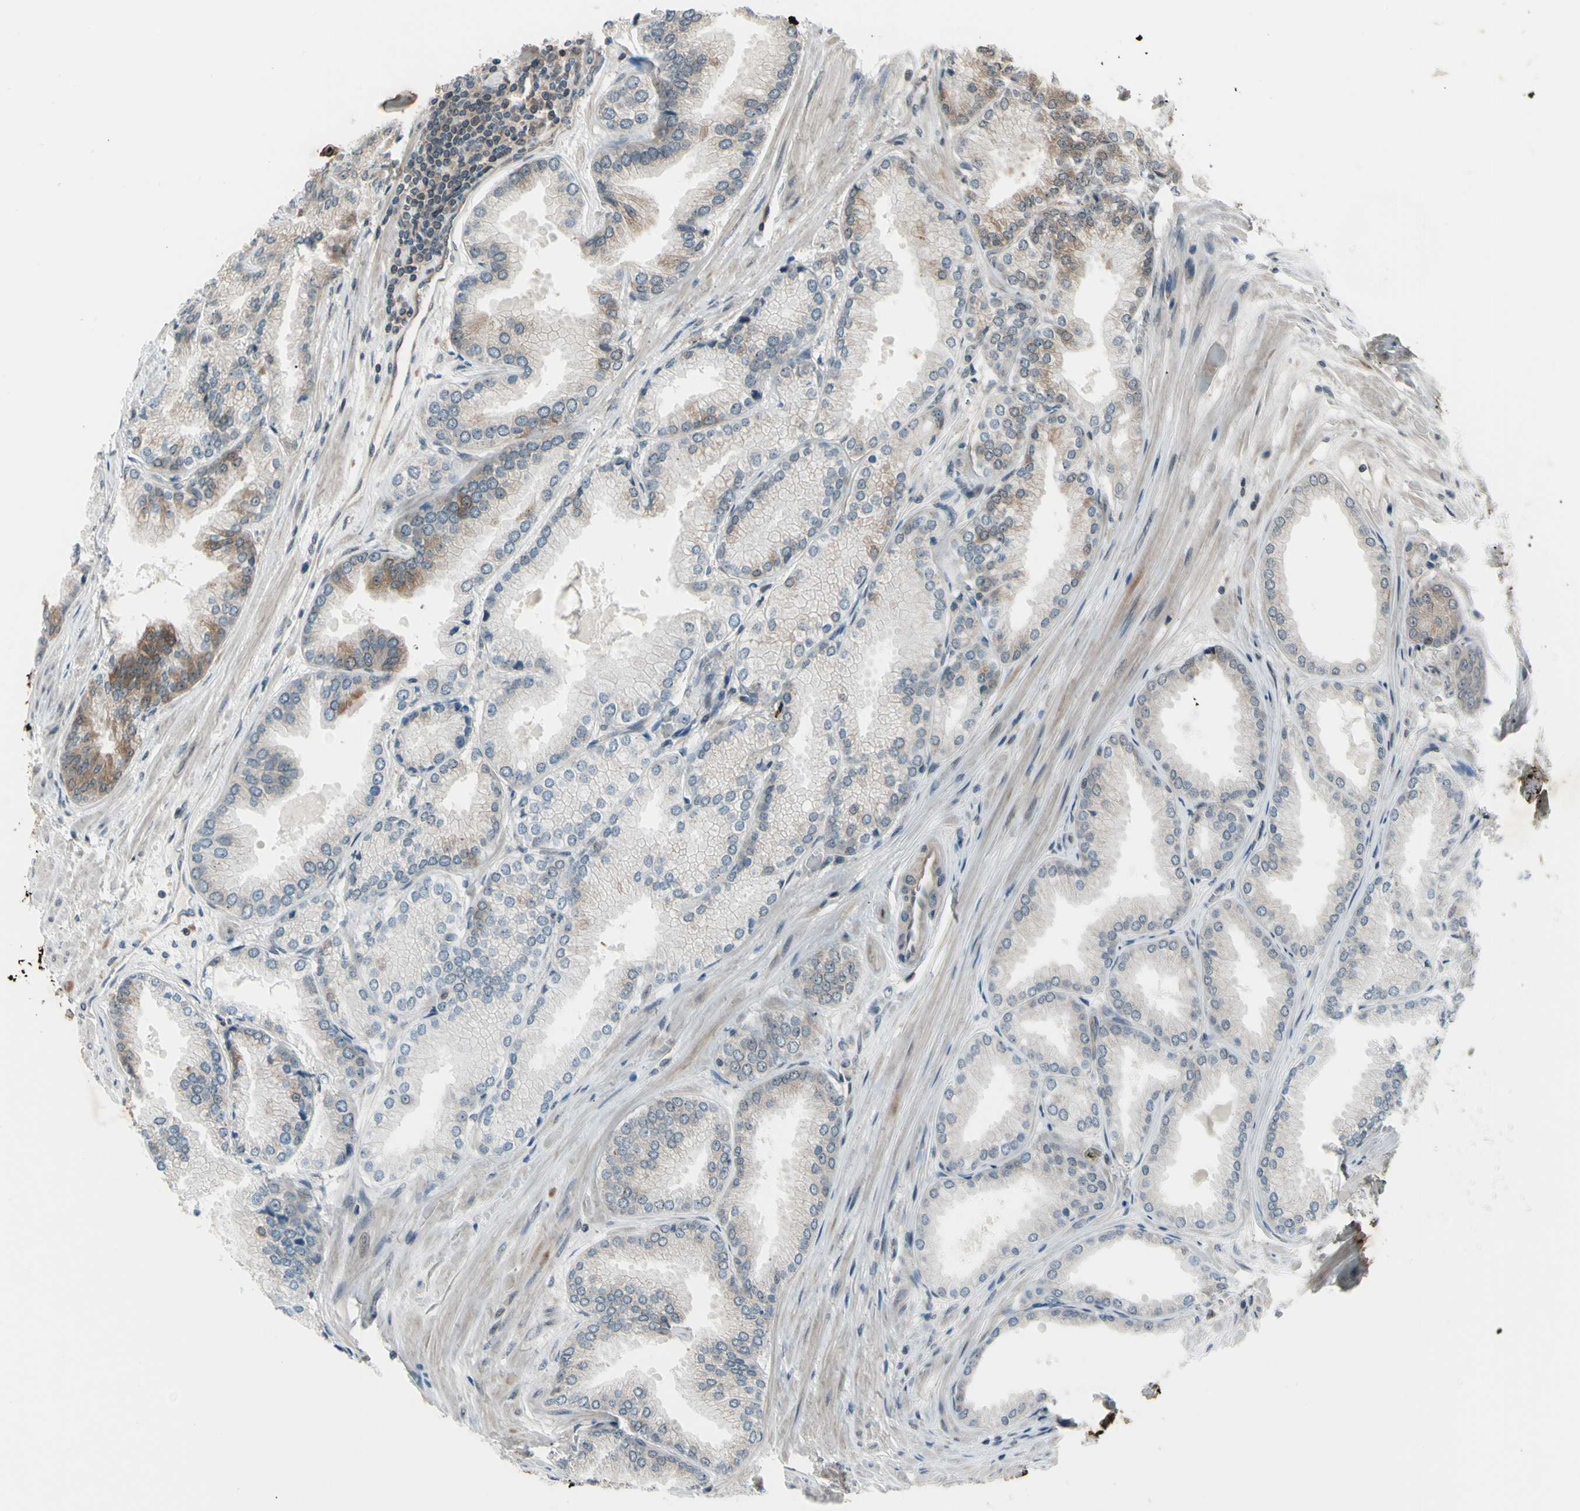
{"staining": {"intensity": "weak", "quantity": "<25%", "location": "cytoplasmic/membranous"}, "tissue": "prostate cancer", "cell_type": "Tumor cells", "image_type": "cancer", "snomed": [{"axis": "morphology", "description": "Adenocarcinoma, High grade"}, {"axis": "topography", "description": "Prostate"}], "caption": "Protein analysis of prostate adenocarcinoma (high-grade) displays no significant expression in tumor cells.", "gene": "FLII", "patient": {"sex": "male", "age": 59}}